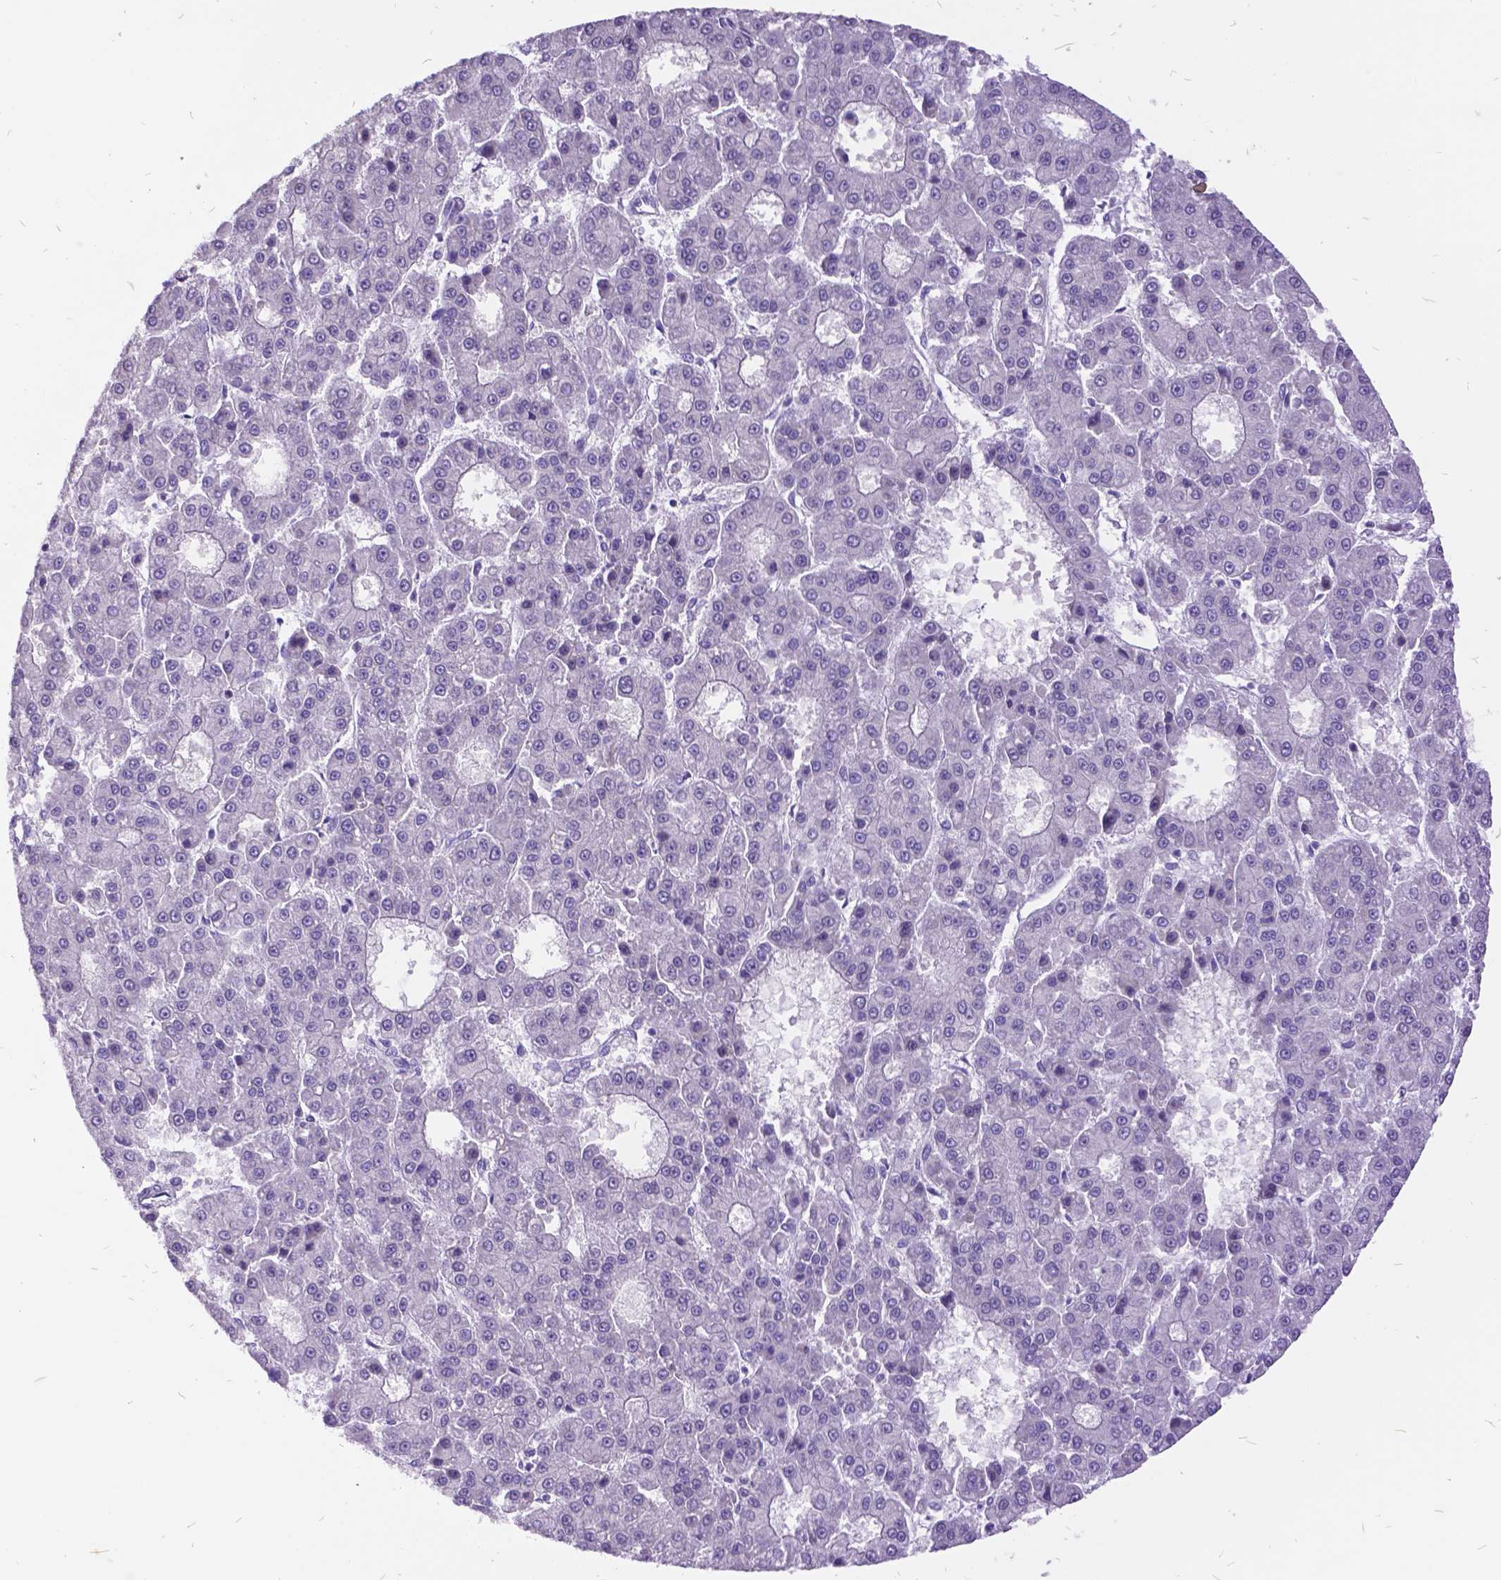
{"staining": {"intensity": "negative", "quantity": "none", "location": "none"}, "tissue": "liver cancer", "cell_type": "Tumor cells", "image_type": "cancer", "snomed": [{"axis": "morphology", "description": "Carcinoma, Hepatocellular, NOS"}, {"axis": "topography", "description": "Liver"}], "caption": "A photomicrograph of liver hepatocellular carcinoma stained for a protein reveals no brown staining in tumor cells.", "gene": "ITGB6", "patient": {"sex": "male", "age": 70}}